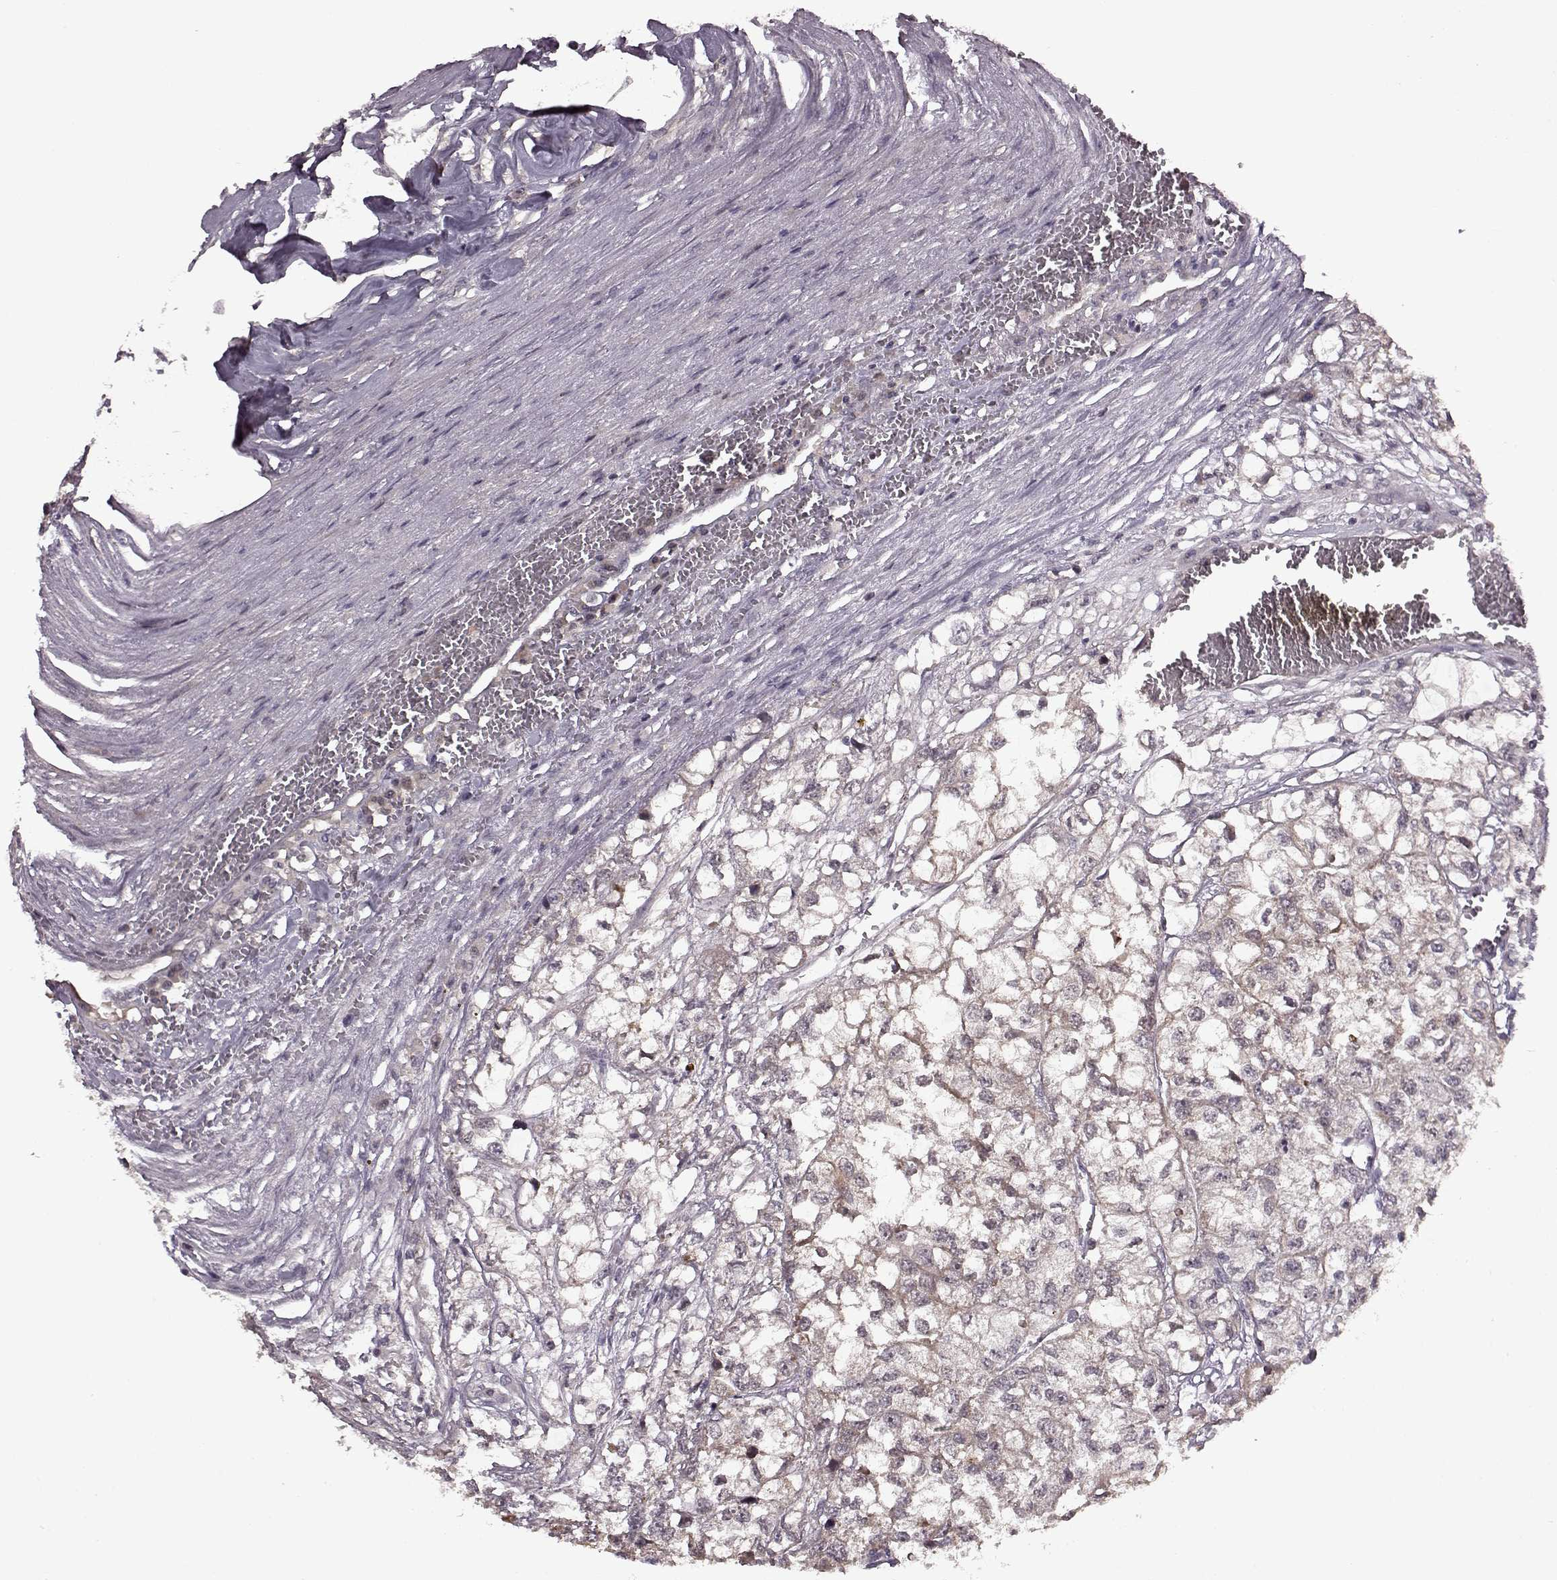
{"staining": {"intensity": "weak", "quantity": "25%-75%", "location": "cytoplasmic/membranous"}, "tissue": "renal cancer", "cell_type": "Tumor cells", "image_type": "cancer", "snomed": [{"axis": "morphology", "description": "Adenocarcinoma, NOS"}, {"axis": "topography", "description": "Kidney"}], "caption": "A low amount of weak cytoplasmic/membranous staining is appreciated in about 25%-75% of tumor cells in renal cancer tissue.", "gene": "MAIP1", "patient": {"sex": "male", "age": 56}}